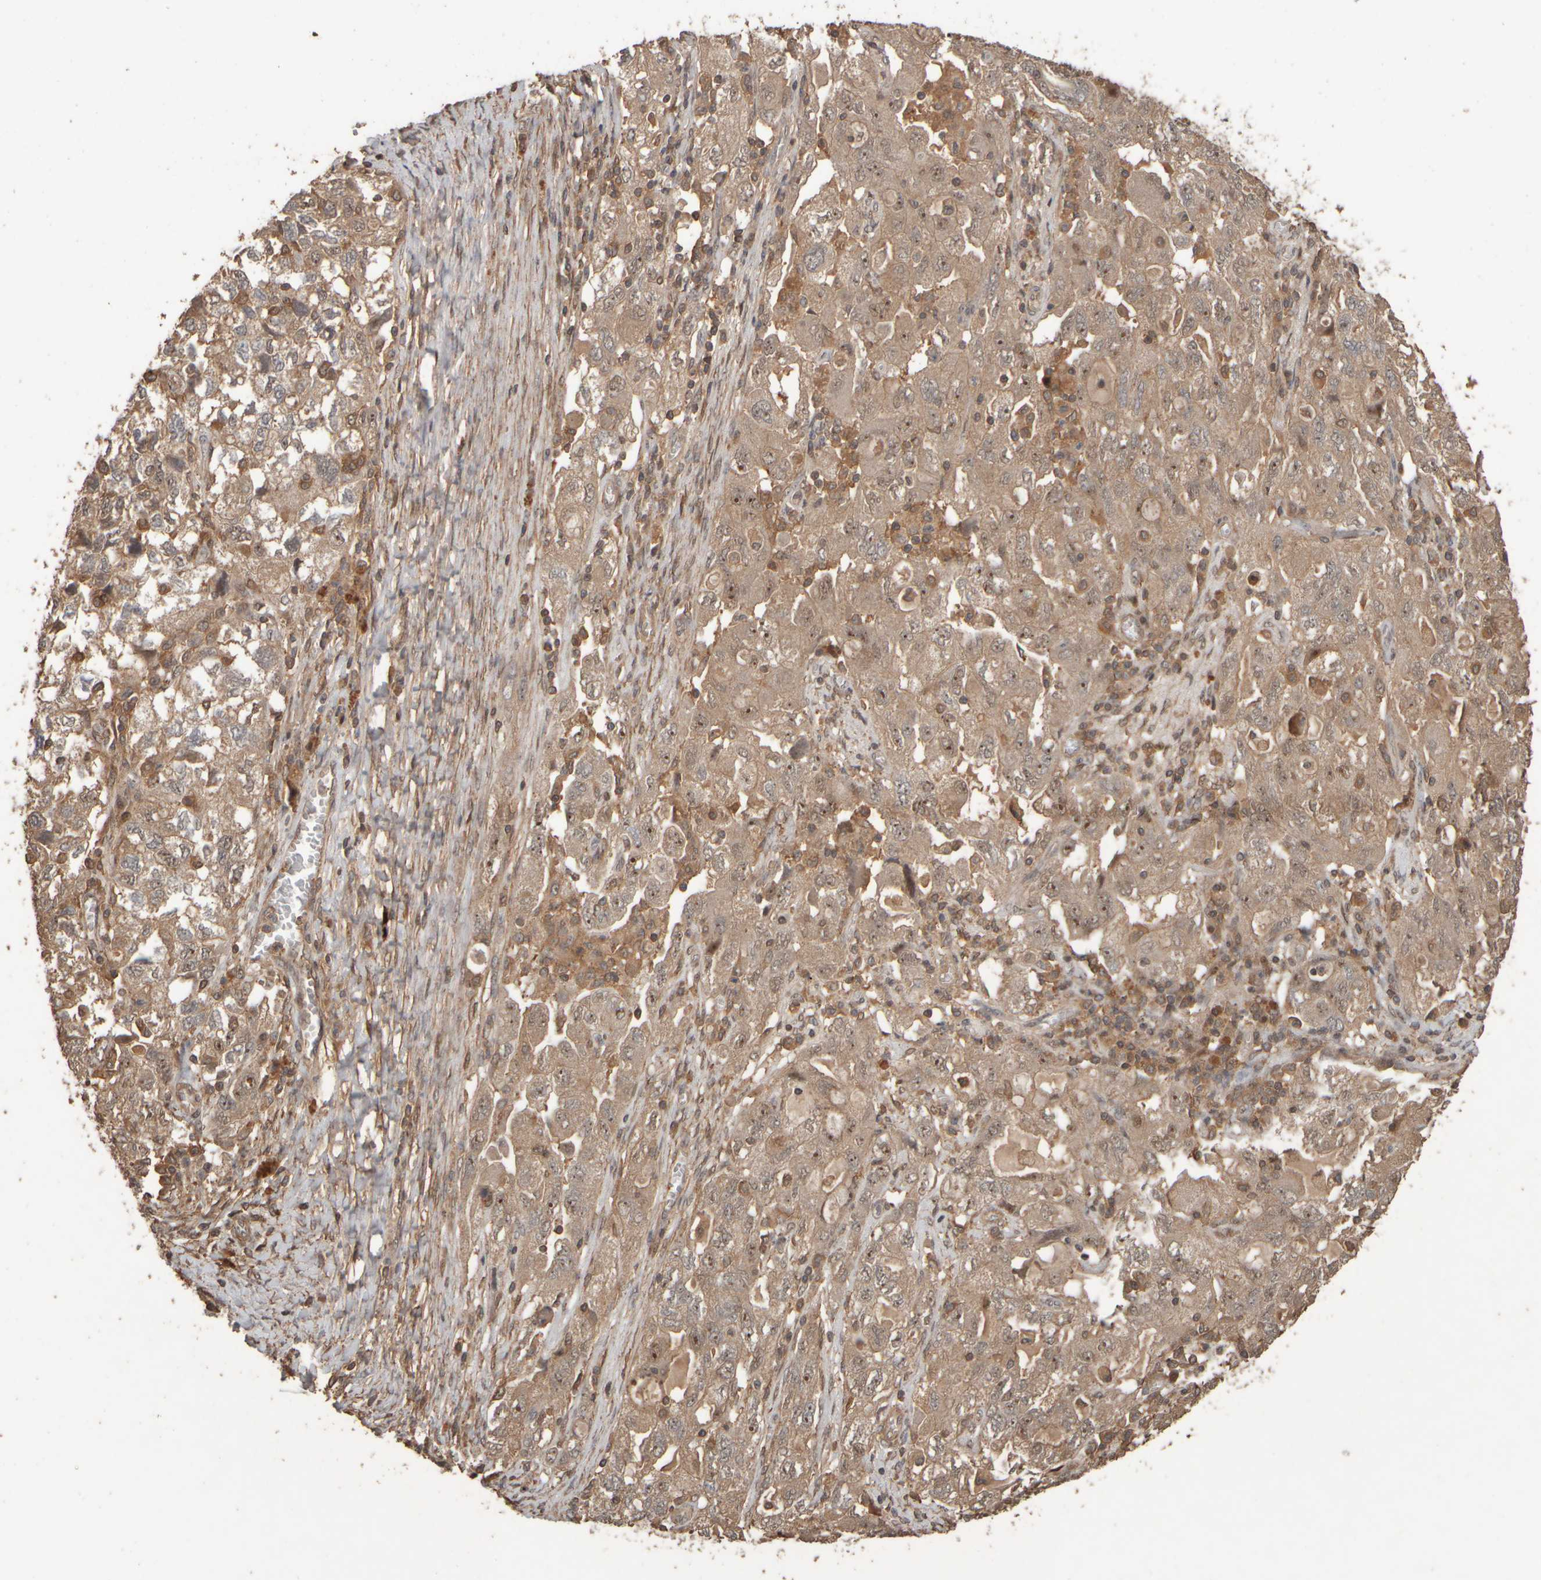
{"staining": {"intensity": "moderate", "quantity": ">75%", "location": "cytoplasmic/membranous,nuclear"}, "tissue": "ovarian cancer", "cell_type": "Tumor cells", "image_type": "cancer", "snomed": [{"axis": "morphology", "description": "Carcinoma, NOS"}, {"axis": "morphology", "description": "Cystadenocarcinoma, serous, NOS"}, {"axis": "topography", "description": "Ovary"}], "caption": "Immunohistochemical staining of ovarian cancer exhibits moderate cytoplasmic/membranous and nuclear protein staining in about >75% of tumor cells.", "gene": "SPHK1", "patient": {"sex": "female", "age": 69}}